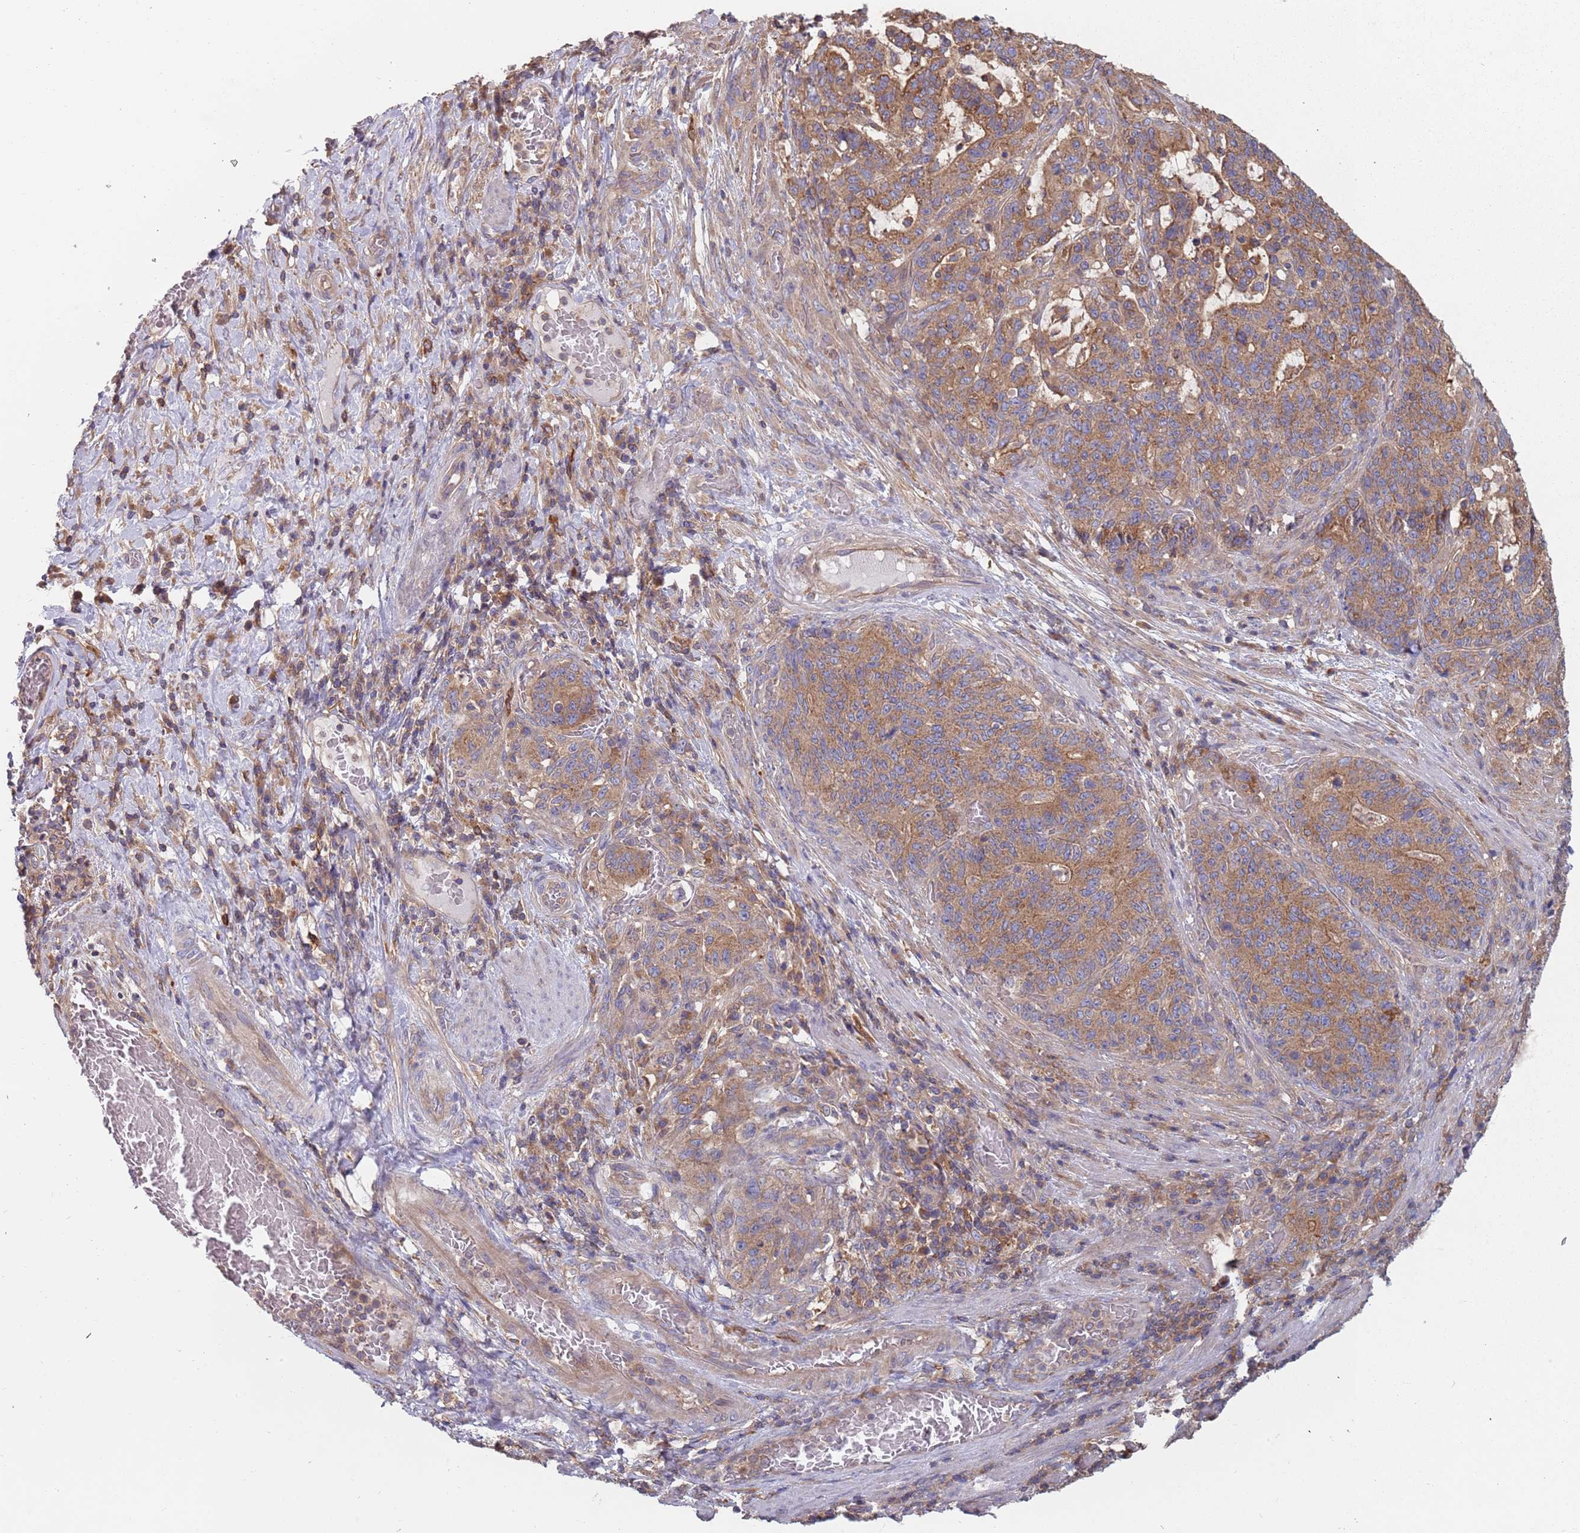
{"staining": {"intensity": "moderate", "quantity": ">75%", "location": "cytoplasmic/membranous"}, "tissue": "stomach cancer", "cell_type": "Tumor cells", "image_type": "cancer", "snomed": [{"axis": "morphology", "description": "Normal tissue, NOS"}, {"axis": "morphology", "description": "Adenocarcinoma, NOS"}, {"axis": "topography", "description": "Stomach"}], "caption": "A medium amount of moderate cytoplasmic/membranous positivity is present in about >75% of tumor cells in stomach cancer (adenocarcinoma) tissue.", "gene": "GDI2", "patient": {"sex": "female", "age": 64}}